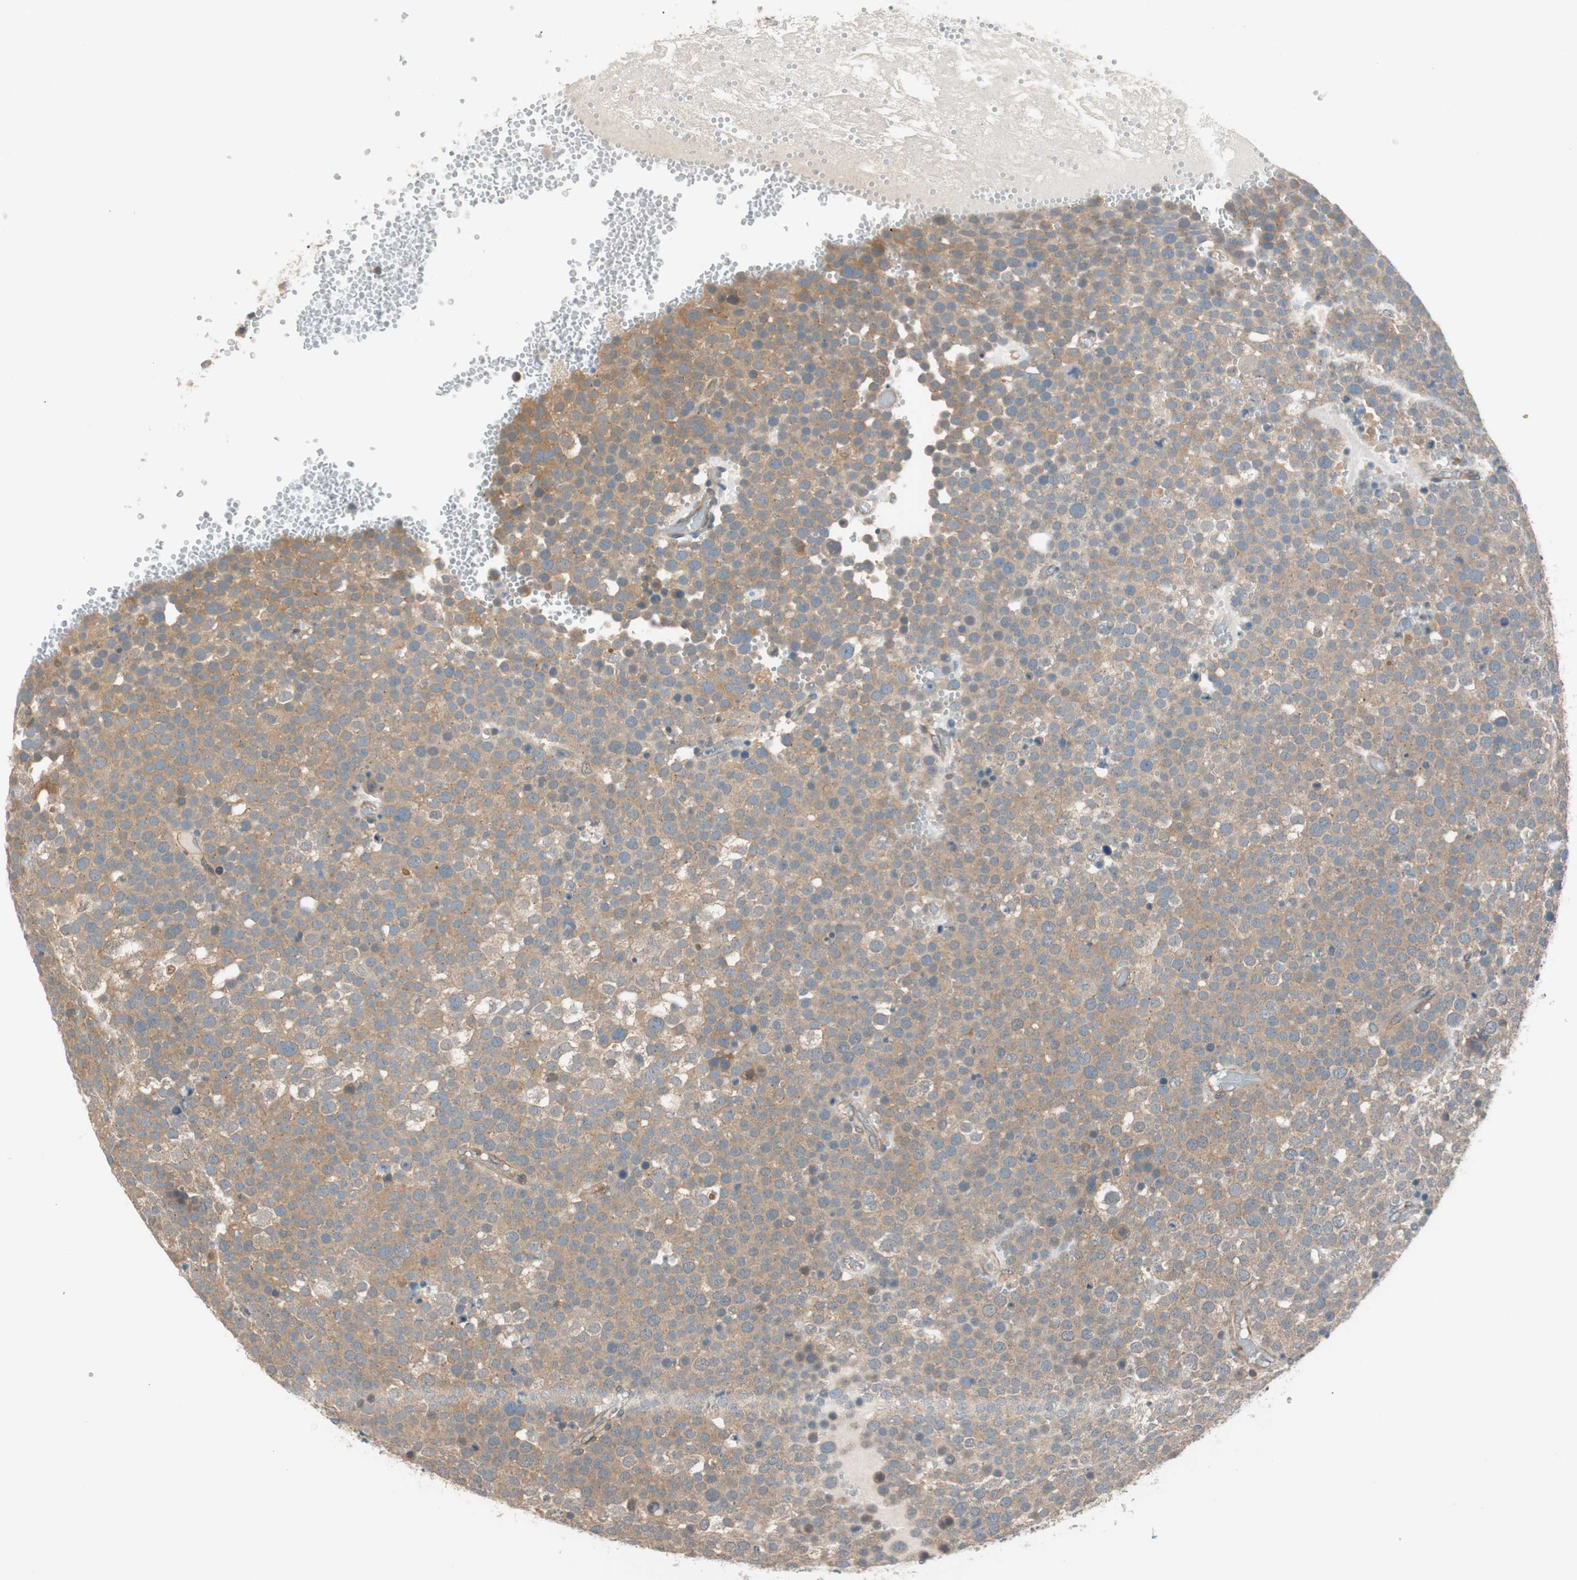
{"staining": {"intensity": "moderate", "quantity": ">75%", "location": "cytoplasmic/membranous"}, "tissue": "testis cancer", "cell_type": "Tumor cells", "image_type": "cancer", "snomed": [{"axis": "morphology", "description": "Seminoma, NOS"}, {"axis": "topography", "description": "Testis"}], "caption": "This is an image of IHC staining of testis cancer, which shows moderate staining in the cytoplasmic/membranous of tumor cells.", "gene": "PSMD8", "patient": {"sex": "male", "age": 71}}